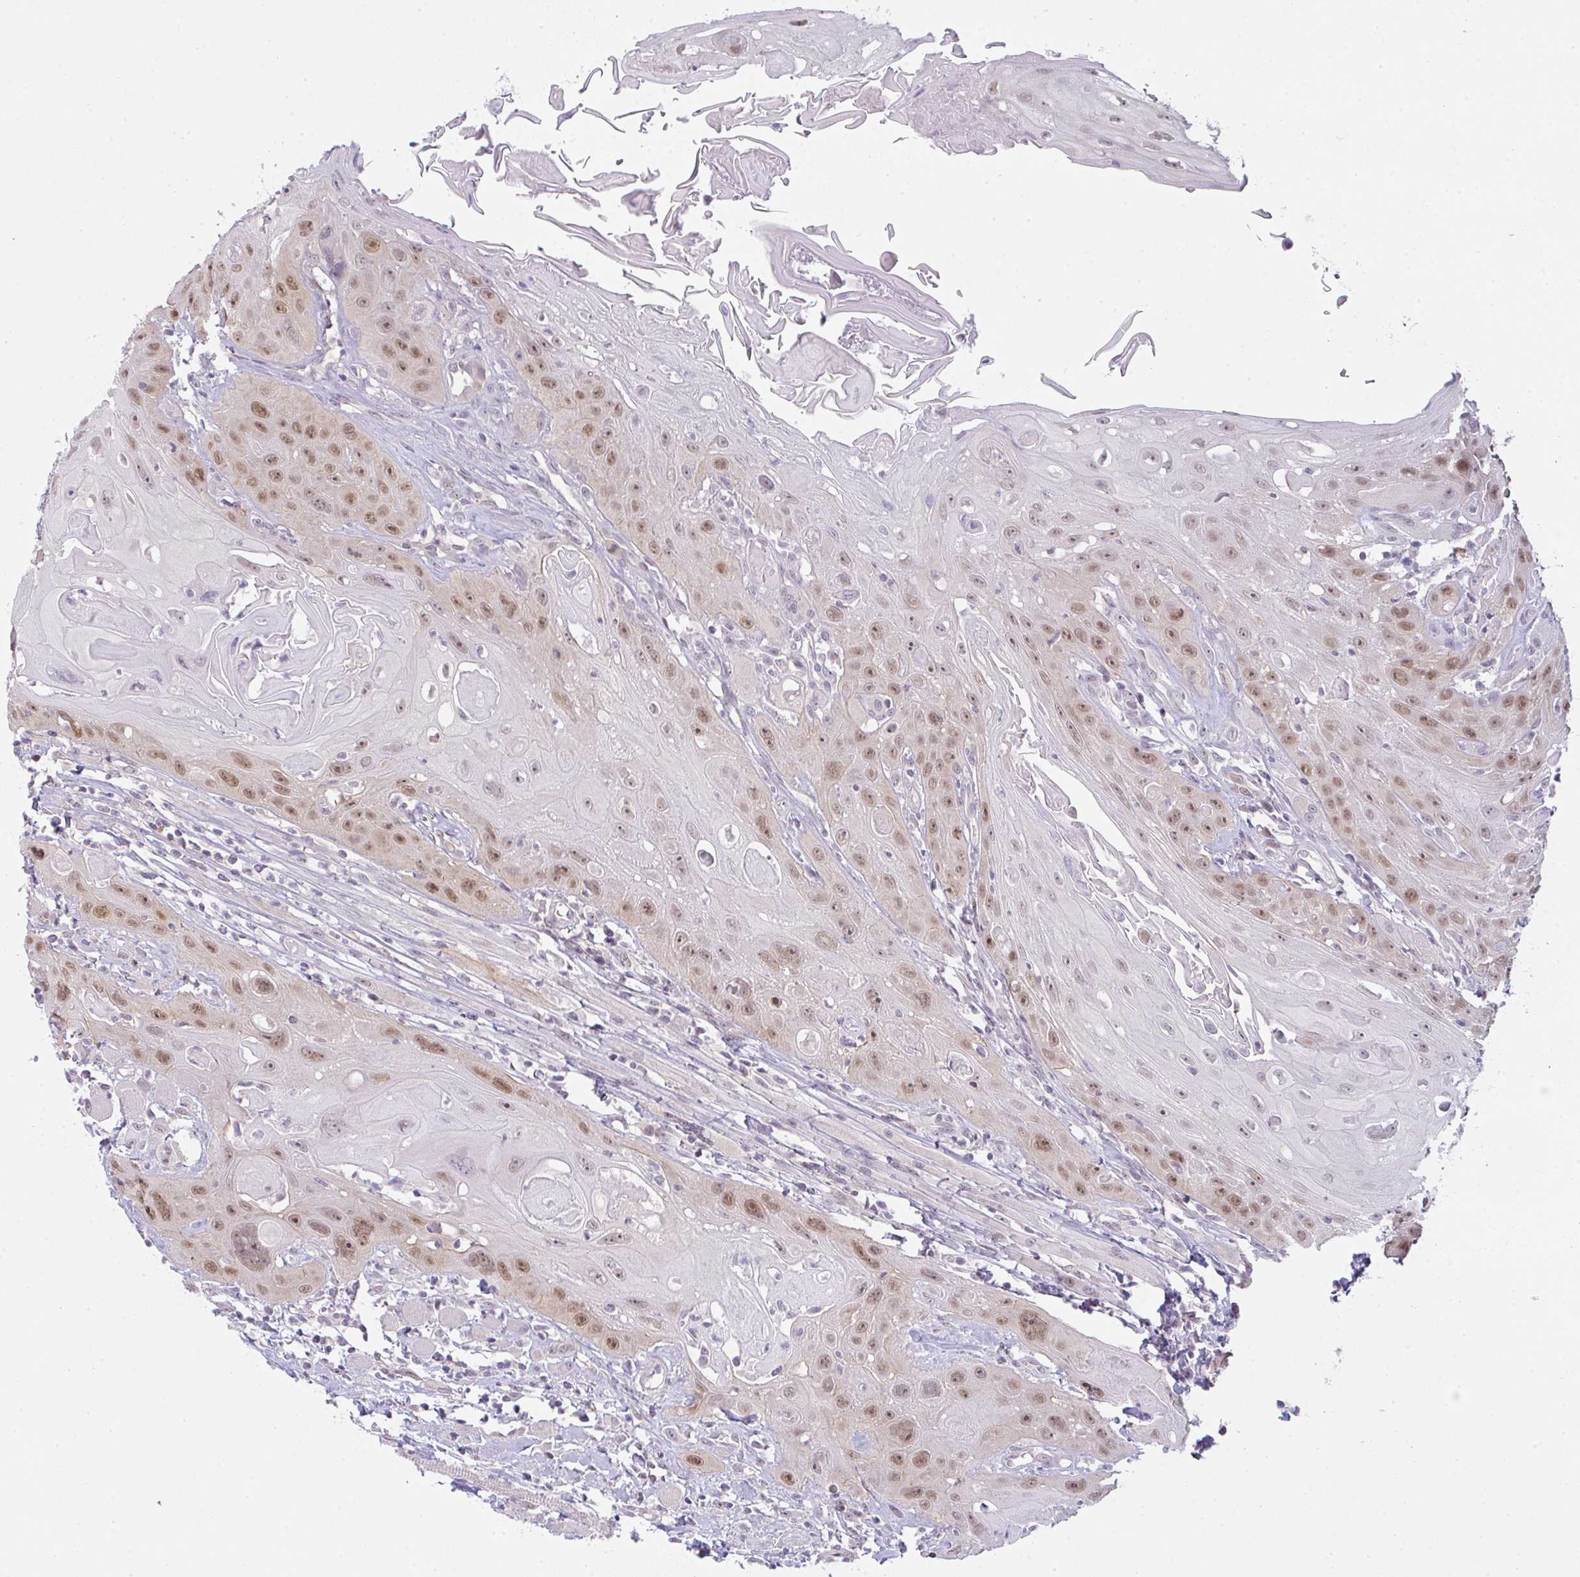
{"staining": {"intensity": "moderate", "quantity": "25%-75%", "location": "nuclear"}, "tissue": "head and neck cancer", "cell_type": "Tumor cells", "image_type": "cancer", "snomed": [{"axis": "morphology", "description": "Squamous cell carcinoma, NOS"}, {"axis": "topography", "description": "Head-Neck"}], "caption": "IHC of human head and neck squamous cell carcinoma shows medium levels of moderate nuclear expression in approximately 25%-75% of tumor cells. Nuclei are stained in blue.", "gene": "CSE1L", "patient": {"sex": "female", "age": 59}}